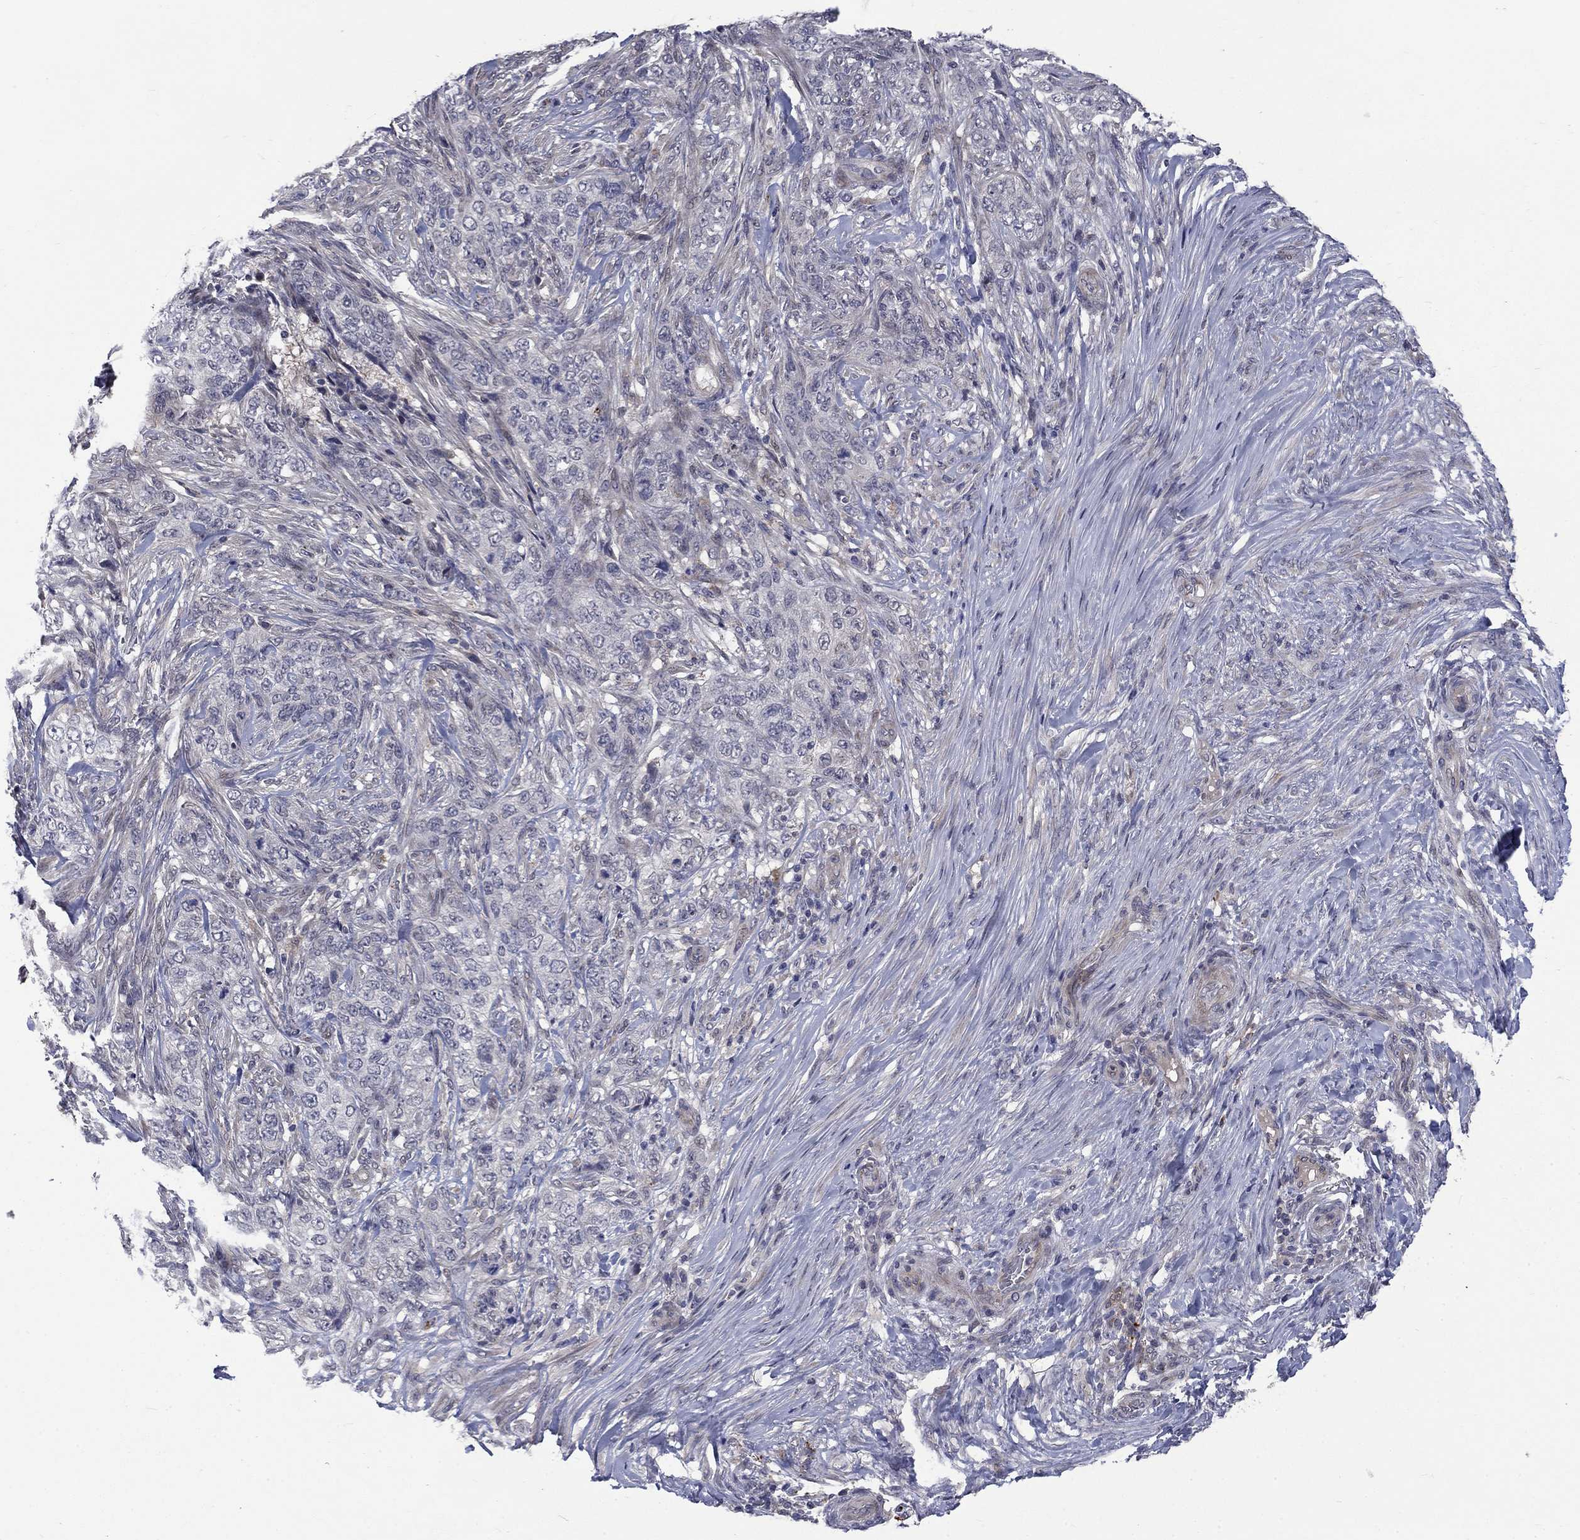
{"staining": {"intensity": "negative", "quantity": "none", "location": "none"}, "tissue": "skin cancer", "cell_type": "Tumor cells", "image_type": "cancer", "snomed": [{"axis": "morphology", "description": "Basal cell carcinoma"}, {"axis": "topography", "description": "Skin"}], "caption": "IHC histopathology image of neoplastic tissue: skin cancer stained with DAB reveals no significant protein staining in tumor cells.", "gene": "FAM3B", "patient": {"sex": "female", "age": 69}}